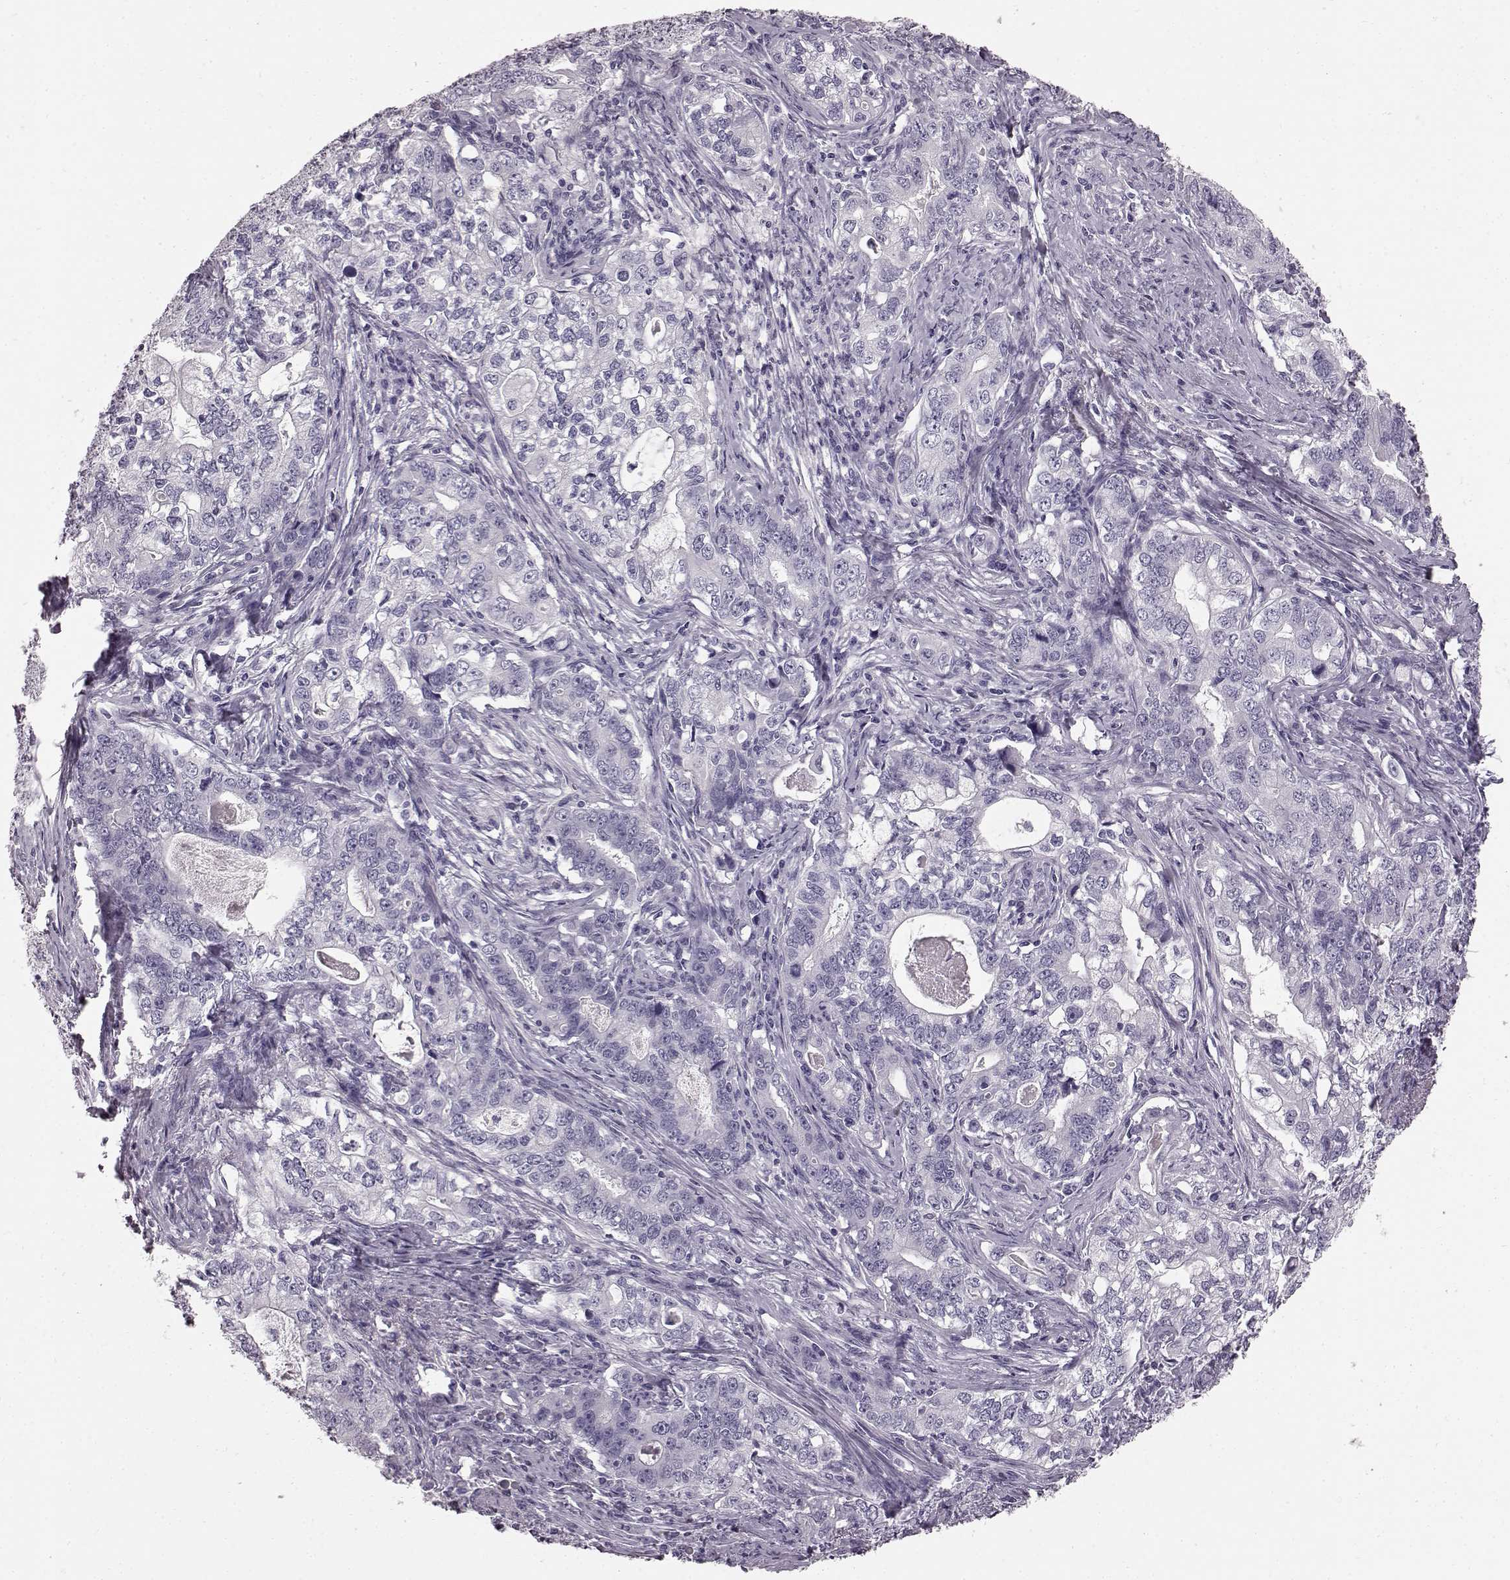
{"staining": {"intensity": "negative", "quantity": "none", "location": "none"}, "tissue": "stomach cancer", "cell_type": "Tumor cells", "image_type": "cancer", "snomed": [{"axis": "morphology", "description": "Adenocarcinoma, NOS"}, {"axis": "topography", "description": "Stomach, lower"}], "caption": "This histopathology image is of adenocarcinoma (stomach) stained with immunohistochemistry to label a protein in brown with the nuclei are counter-stained blue. There is no expression in tumor cells. (Brightfield microscopy of DAB (3,3'-diaminobenzidine) immunohistochemistry at high magnification).", "gene": "TCHHL1", "patient": {"sex": "female", "age": 72}}